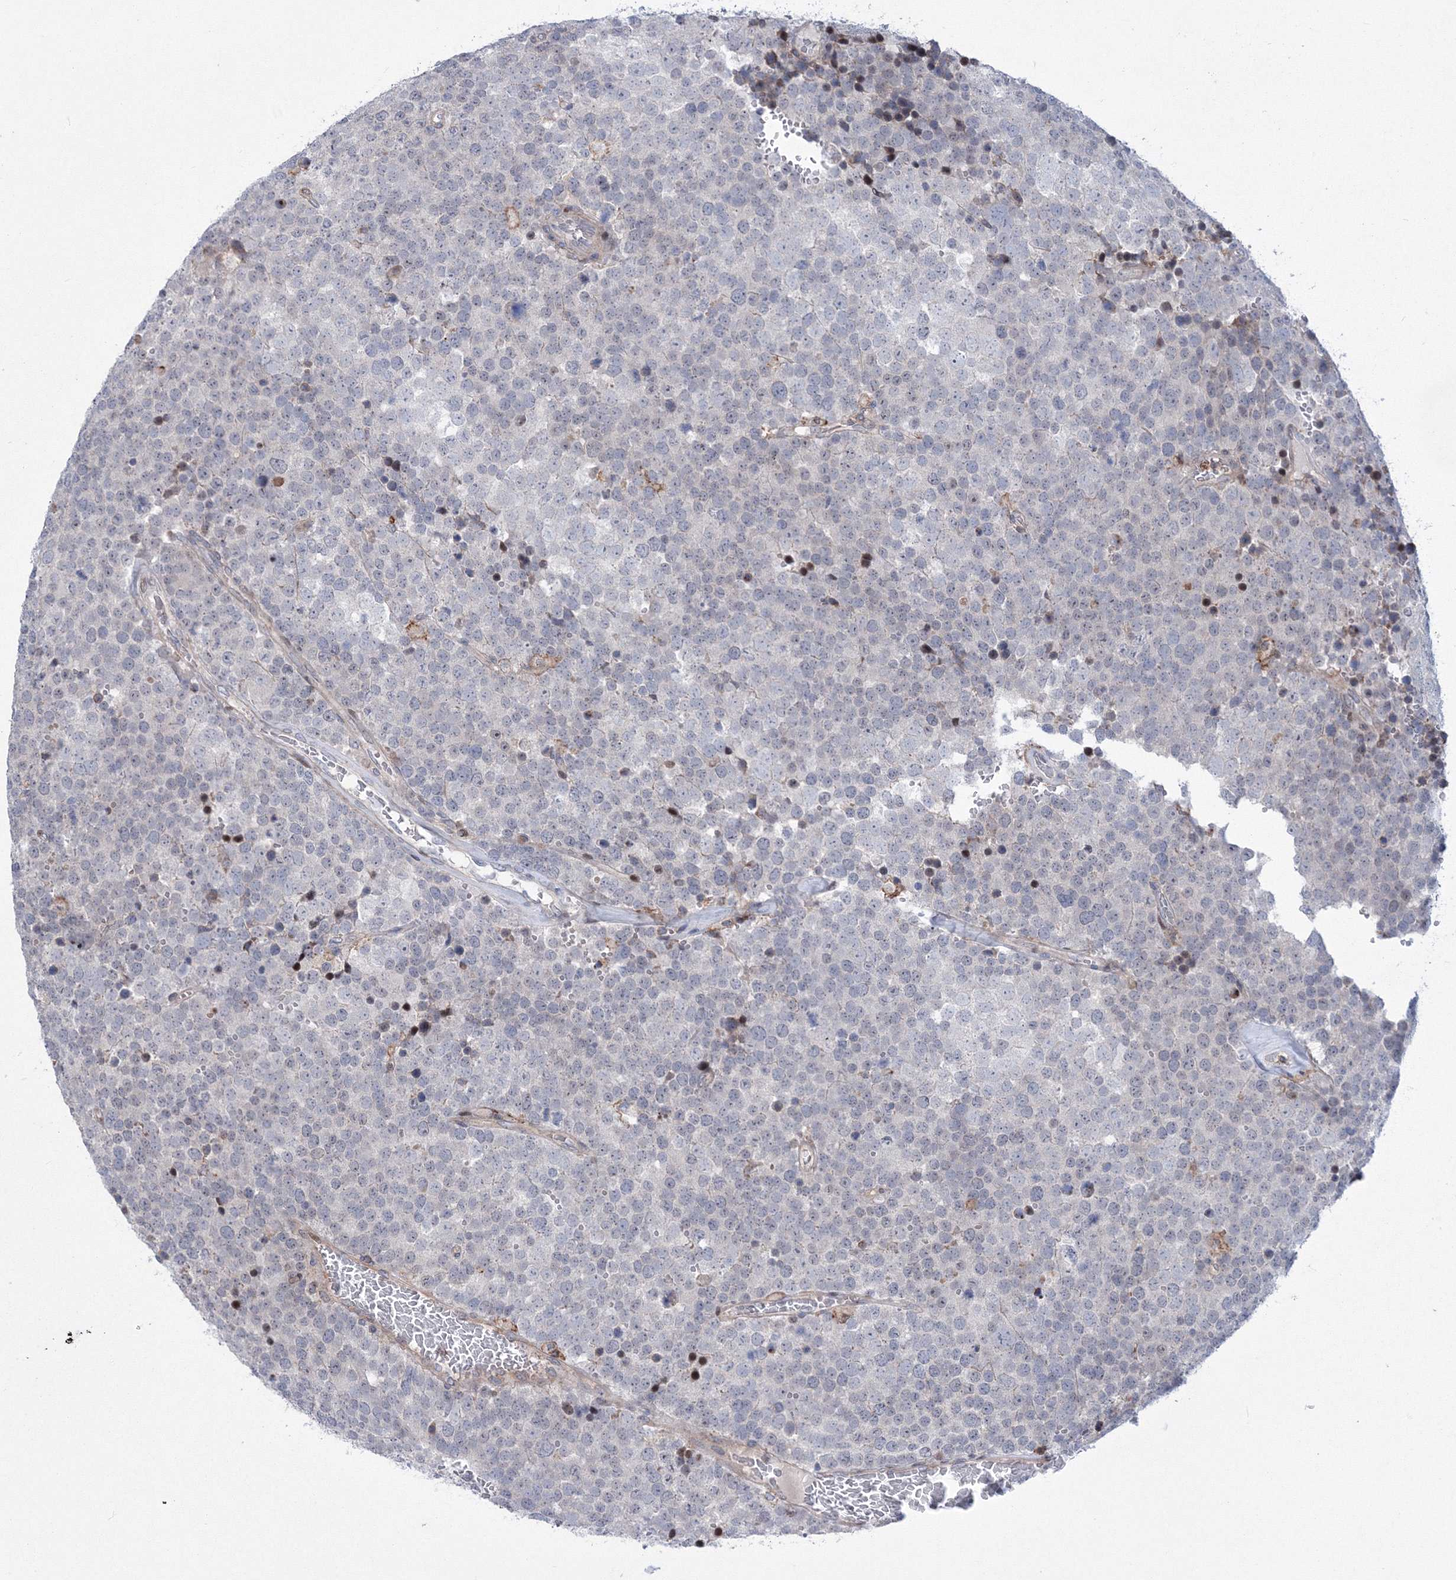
{"staining": {"intensity": "negative", "quantity": "none", "location": "none"}, "tissue": "testis cancer", "cell_type": "Tumor cells", "image_type": "cancer", "snomed": [{"axis": "morphology", "description": "Seminoma, NOS"}, {"axis": "topography", "description": "Testis"}], "caption": "Immunohistochemistry (IHC) micrograph of human testis cancer (seminoma) stained for a protein (brown), which exhibits no positivity in tumor cells.", "gene": "RNPEPL1", "patient": {"sex": "male", "age": 71}}